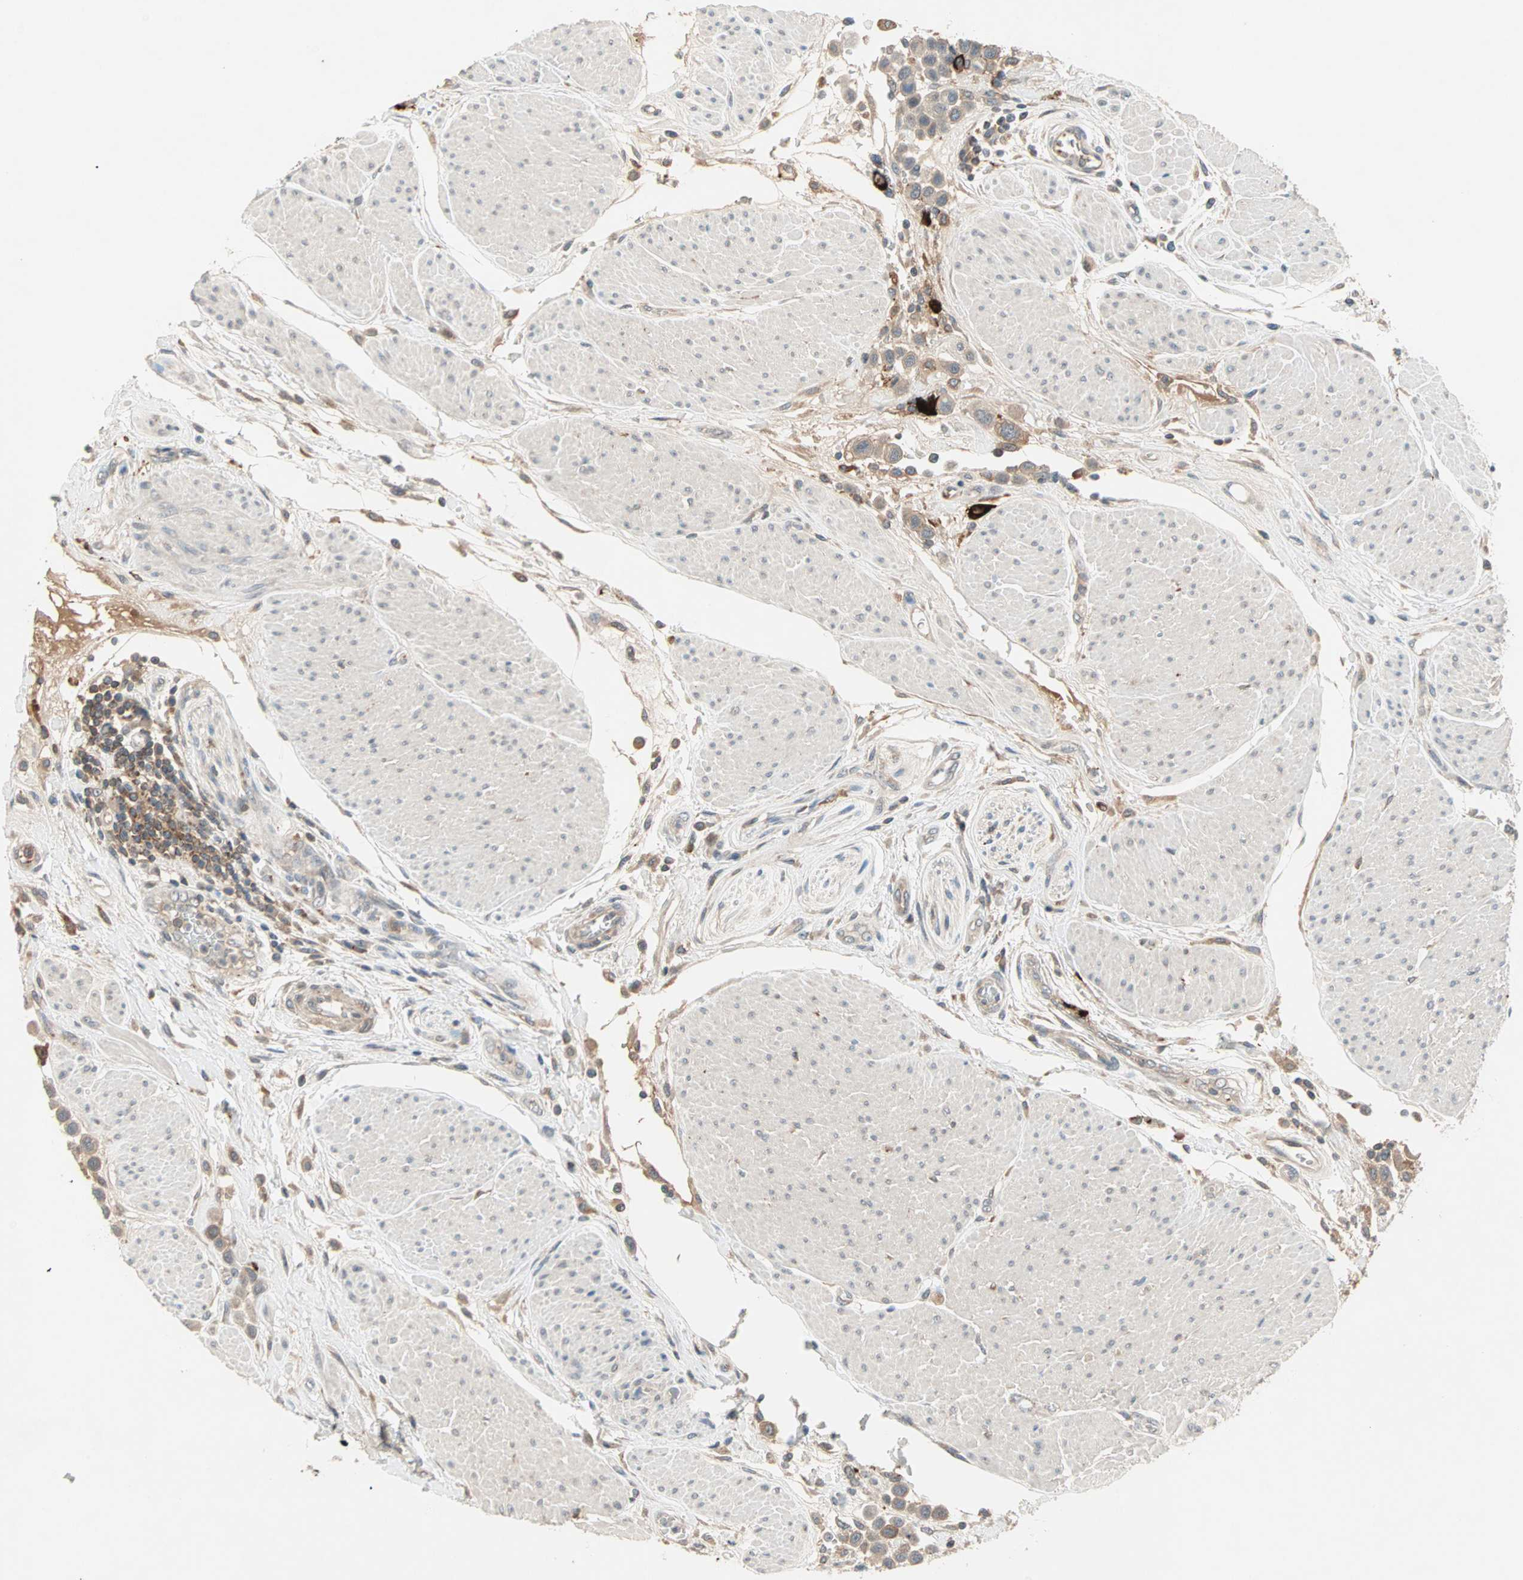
{"staining": {"intensity": "moderate", "quantity": "25%-75%", "location": "cytoplasmic/membranous"}, "tissue": "urothelial cancer", "cell_type": "Tumor cells", "image_type": "cancer", "snomed": [{"axis": "morphology", "description": "Urothelial carcinoma, High grade"}, {"axis": "topography", "description": "Urinary bladder"}], "caption": "The image displays a brown stain indicating the presence of a protein in the cytoplasmic/membranous of tumor cells in urothelial cancer.", "gene": "PROS1", "patient": {"sex": "male", "age": 50}}